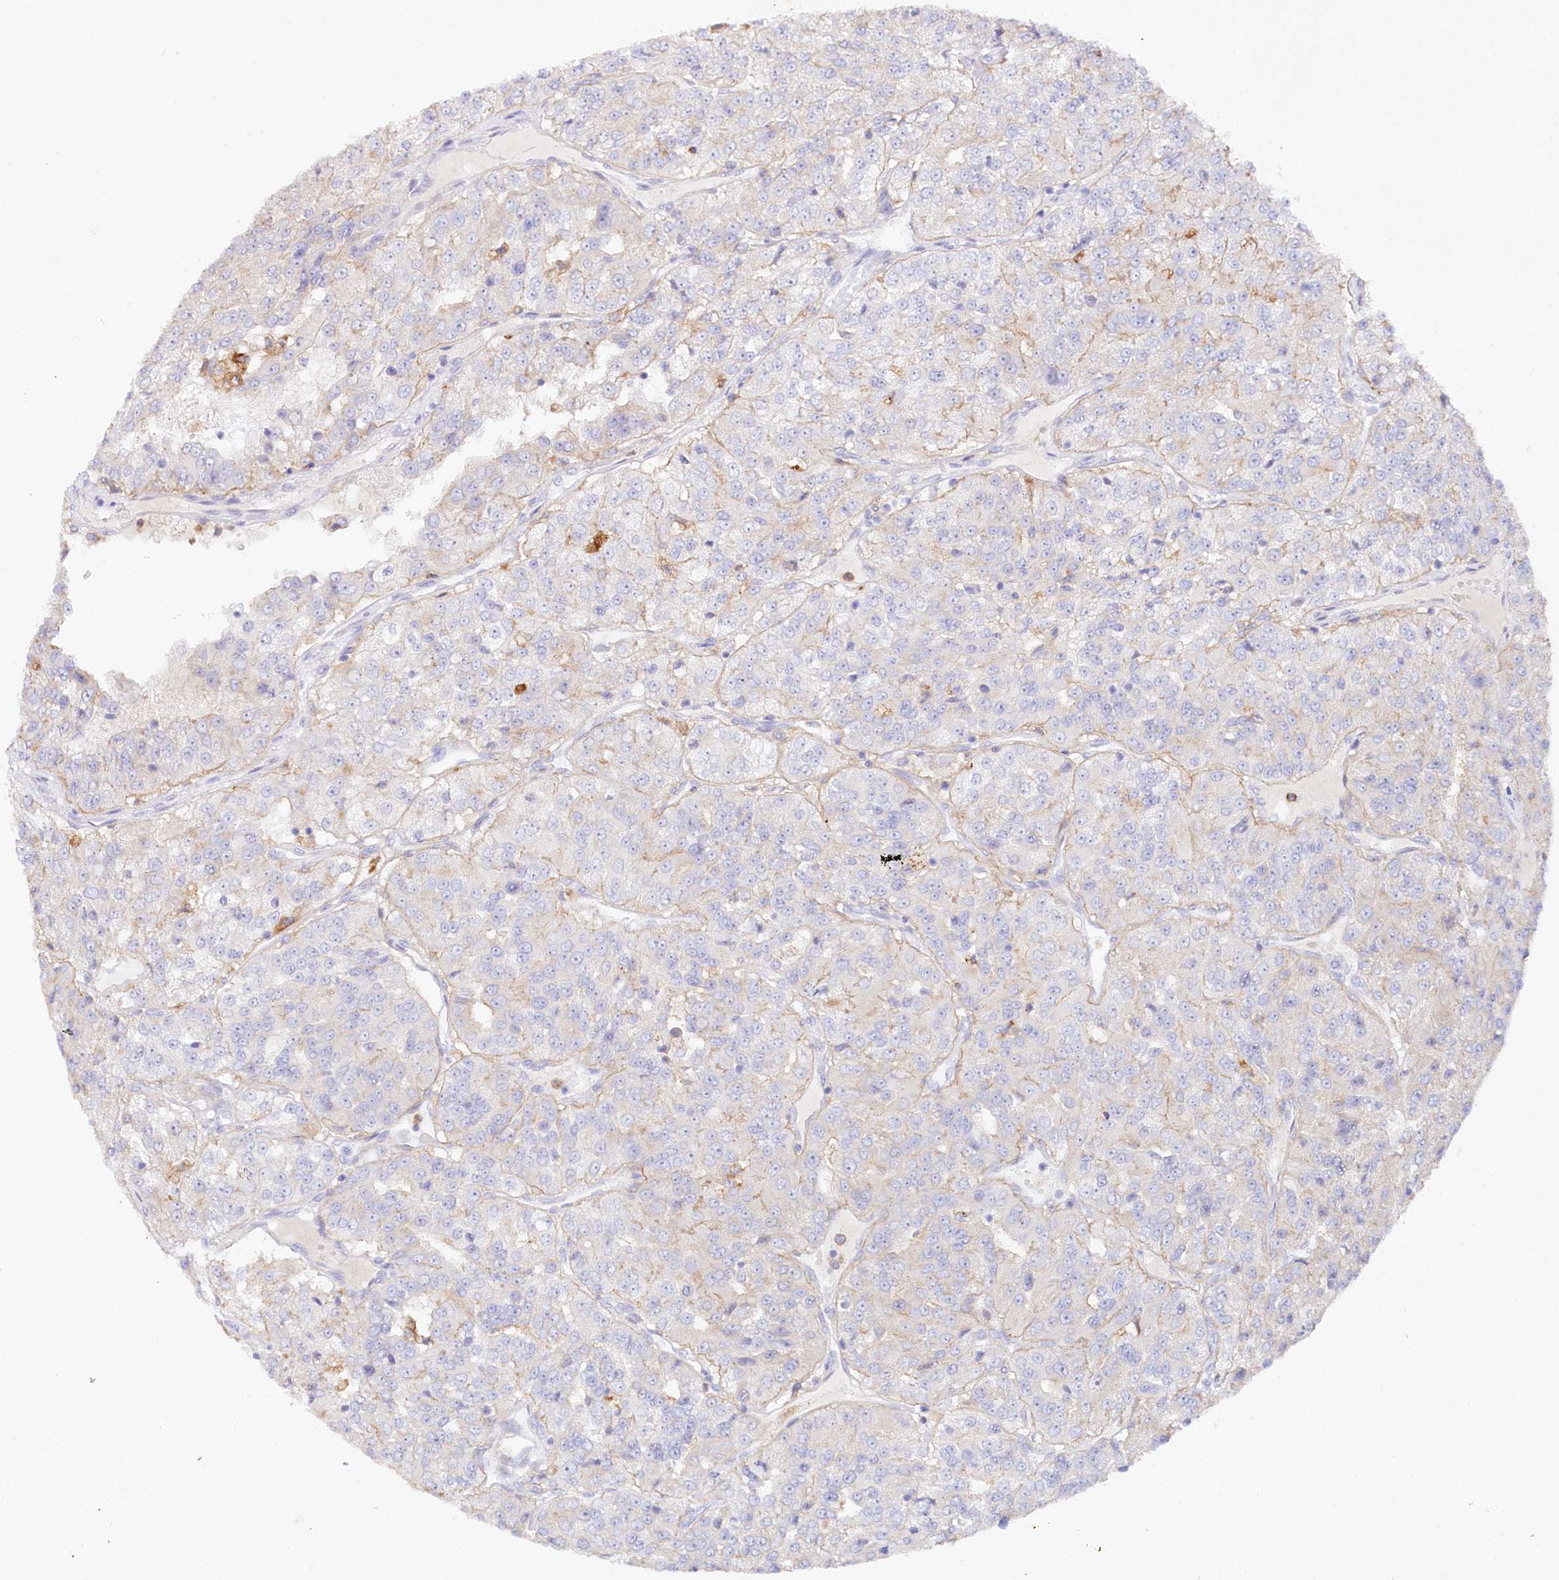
{"staining": {"intensity": "weak", "quantity": "<25%", "location": "cytoplasmic/membranous"}, "tissue": "renal cancer", "cell_type": "Tumor cells", "image_type": "cancer", "snomed": [{"axis": "morphology", "description": "Adenocarcinoma, NOS"}, {"axis": "topography", "description": "Kidney"}], "caption": "Adenocarcinoma (renal) stained for a protein using immunohistochemistry (IHC) reveals no positivity tumor cells.", "gene": "ALDH3B1", "patient": {"sex": "female", "age": 63}}